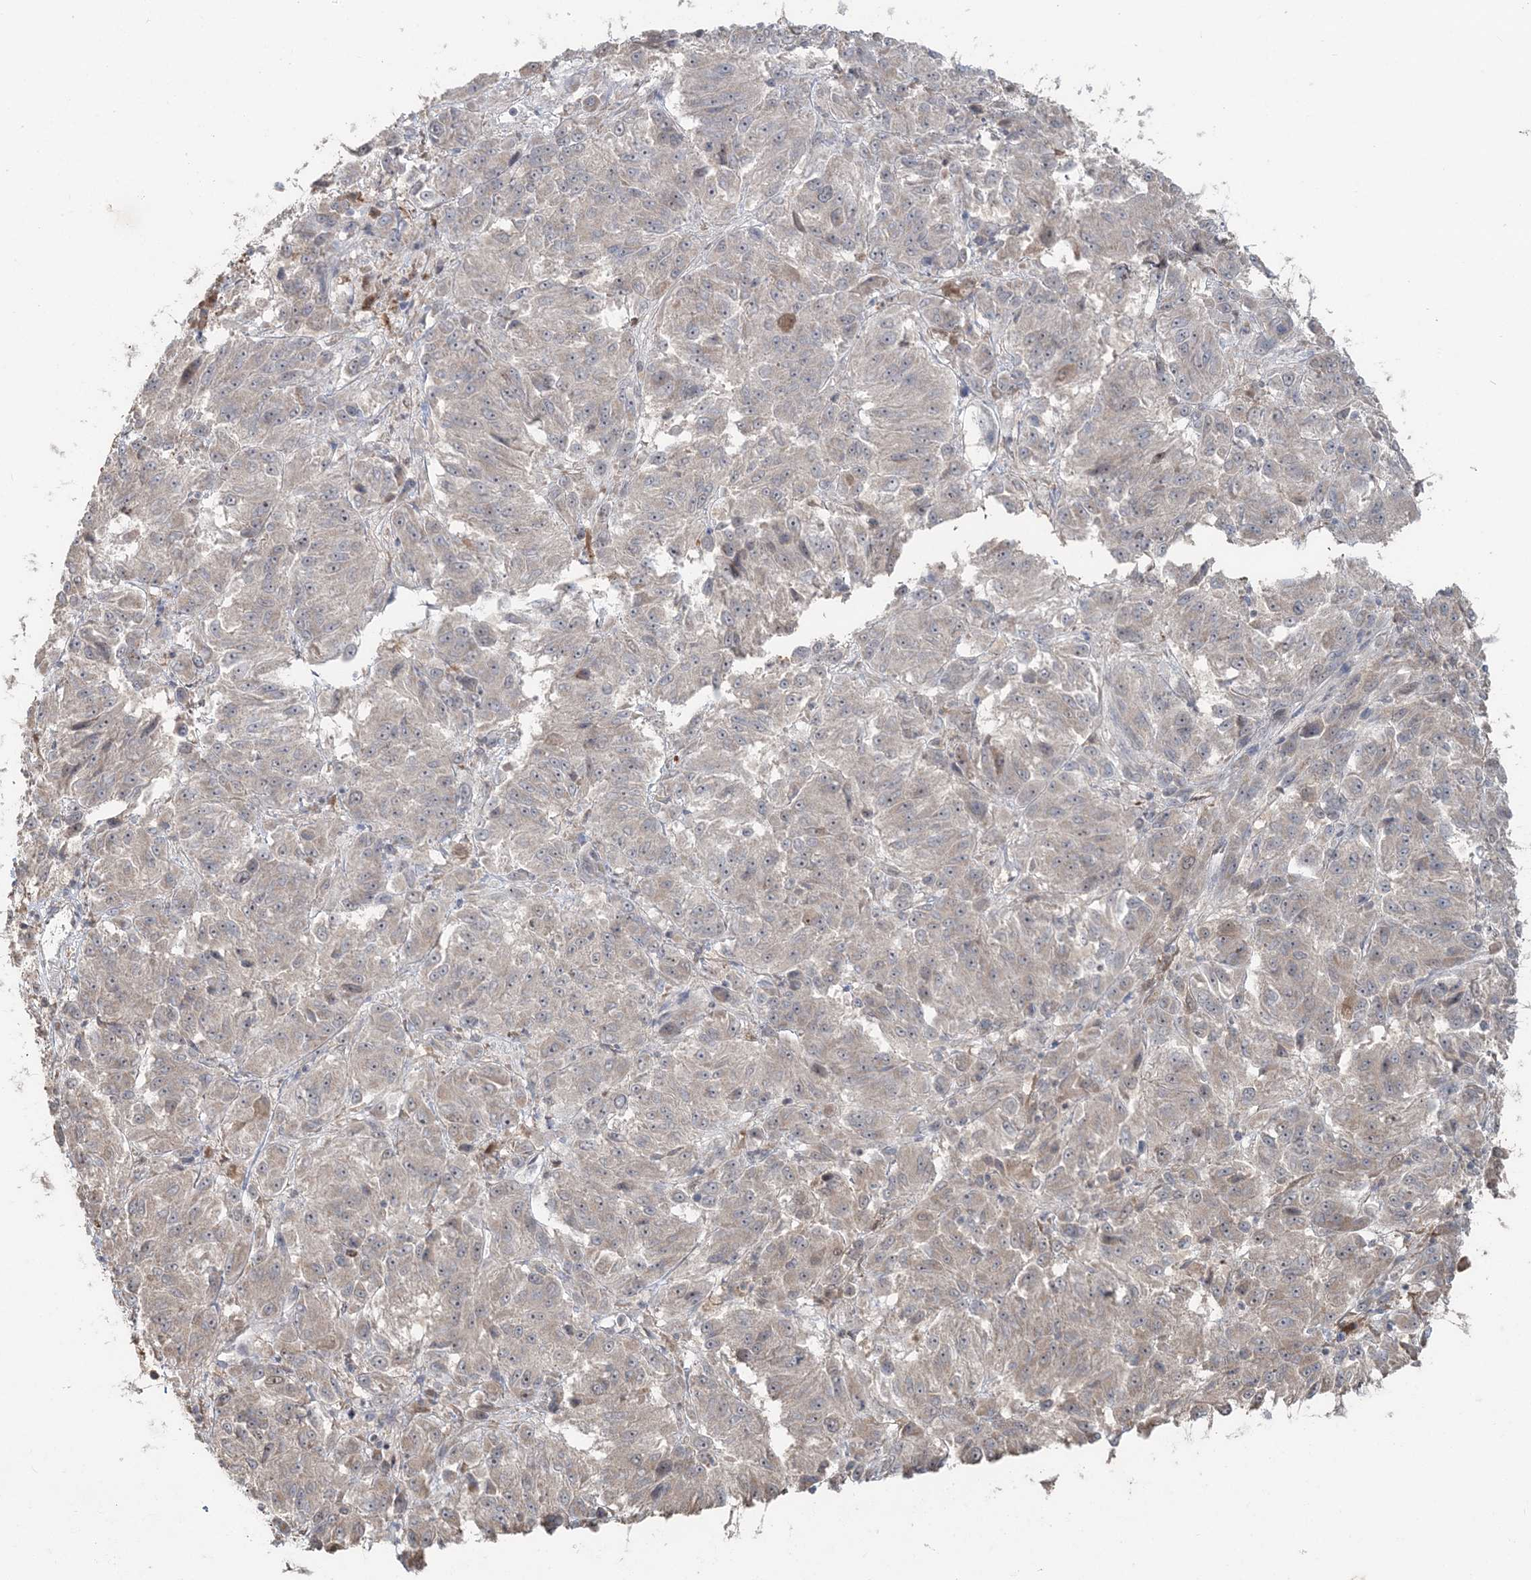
{"staining": {"intensity": "negative", "quantity": "none", "location": "none"}, "tissue": "melanoma", "cell_type": "Tumor cells", "image_type": "cancer", "snomed": [{"axis": "morphology", "description": "Malignant melanoma, Metastatic site"}, {"axis": "topography", "description": "Lung"}], "caption": "Tumor cells are negative for protein expression in human melanoma.", "gene": "SLU7", "patient": {"sex": "male", "age": 64}}